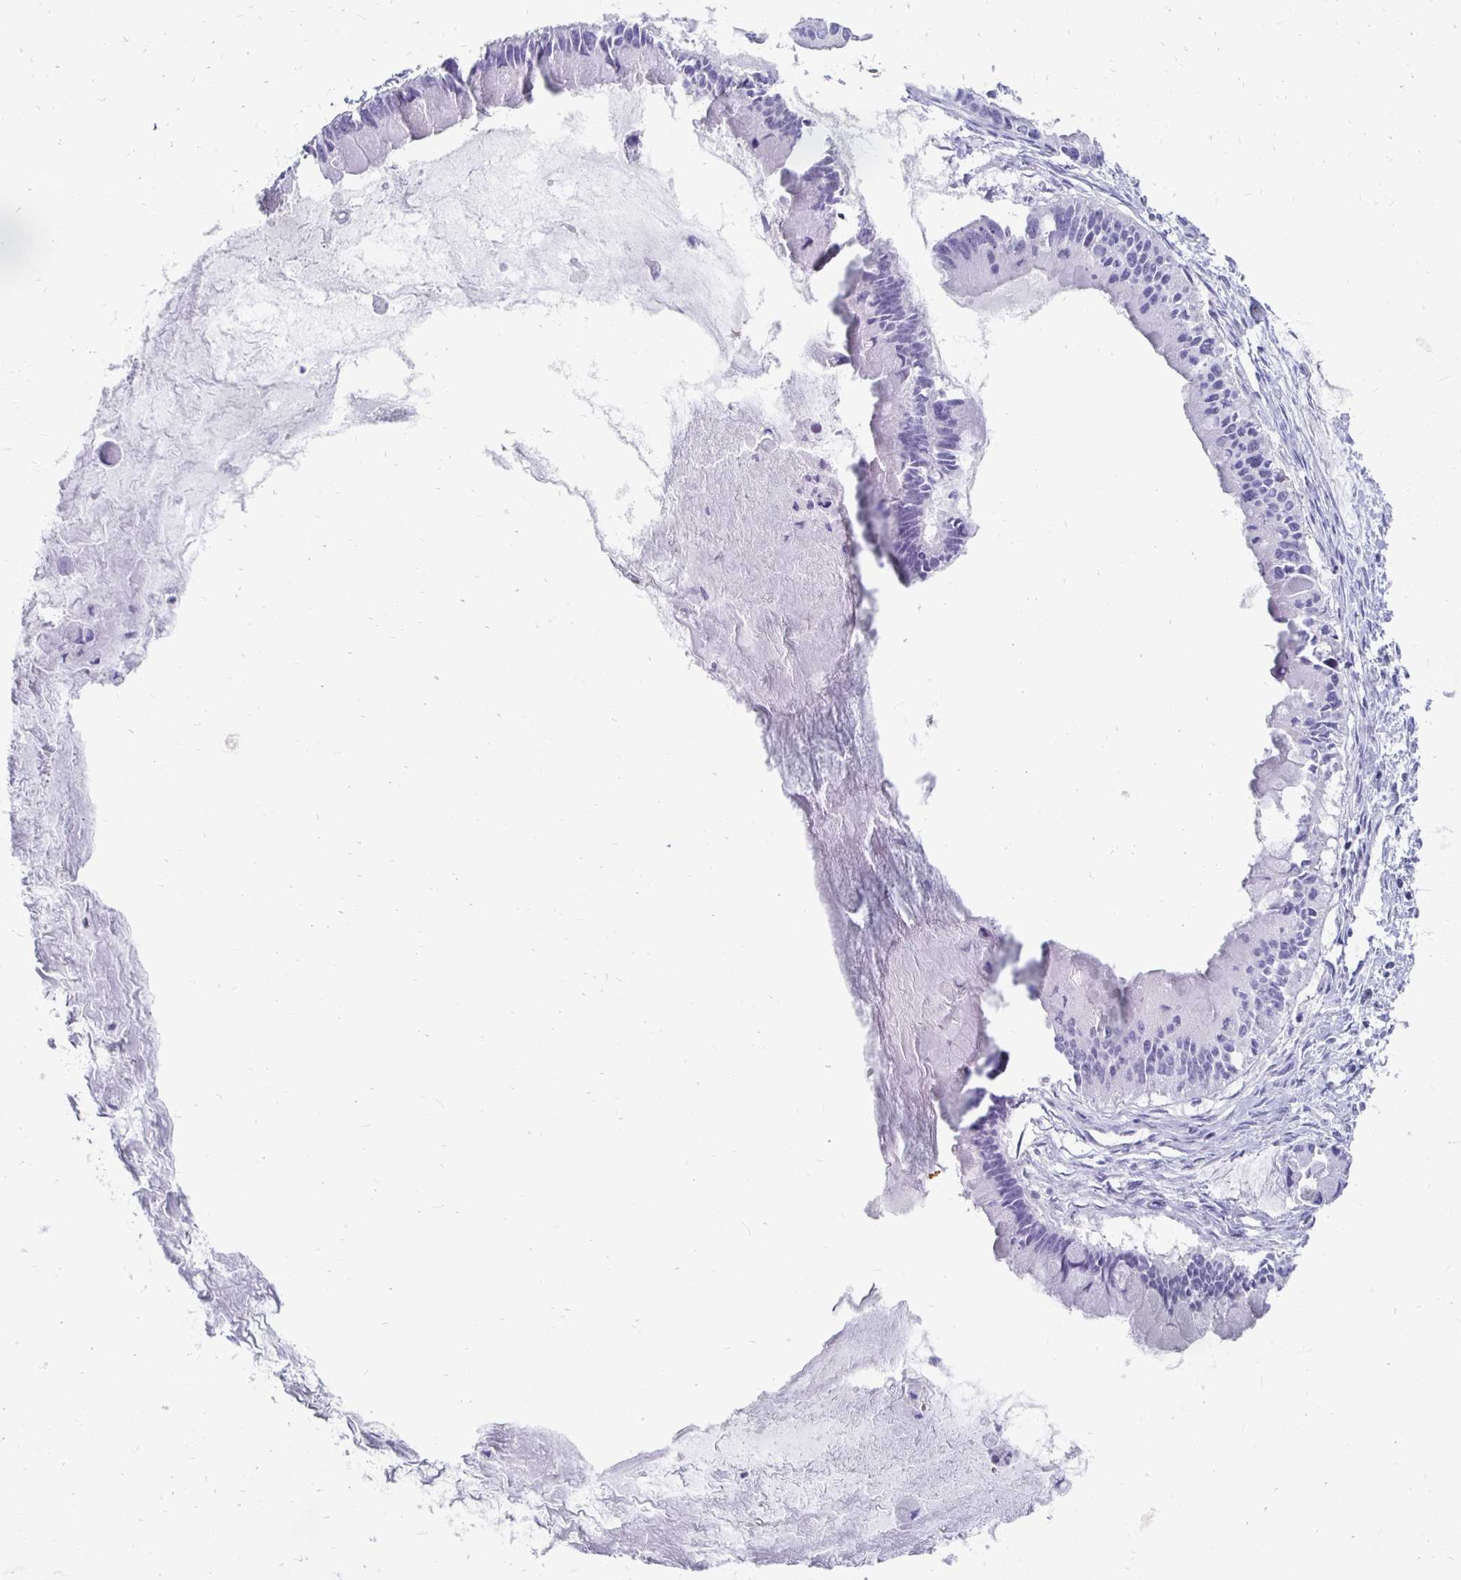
{"staining": {"intensity": "negative", "quantity": "none", "location": "none"}, "tissue": "ovarian cancer", "cell_type": "Tumor cells", "image_type": "cancer", "snomed": [{"axis": "morphology", "description": "Cystadenocarcinoma, mucinous, NOS"}, {"axis": "topography", "description": "Ovary"}], "caption": "This is an immunohistochemistry (IHC) image of ovarian mucinous cystadenocarcinoma. There is no expression in tumor cells.", "gene": "SYCP3", "patient": {"sex": "female", "age": 63}}